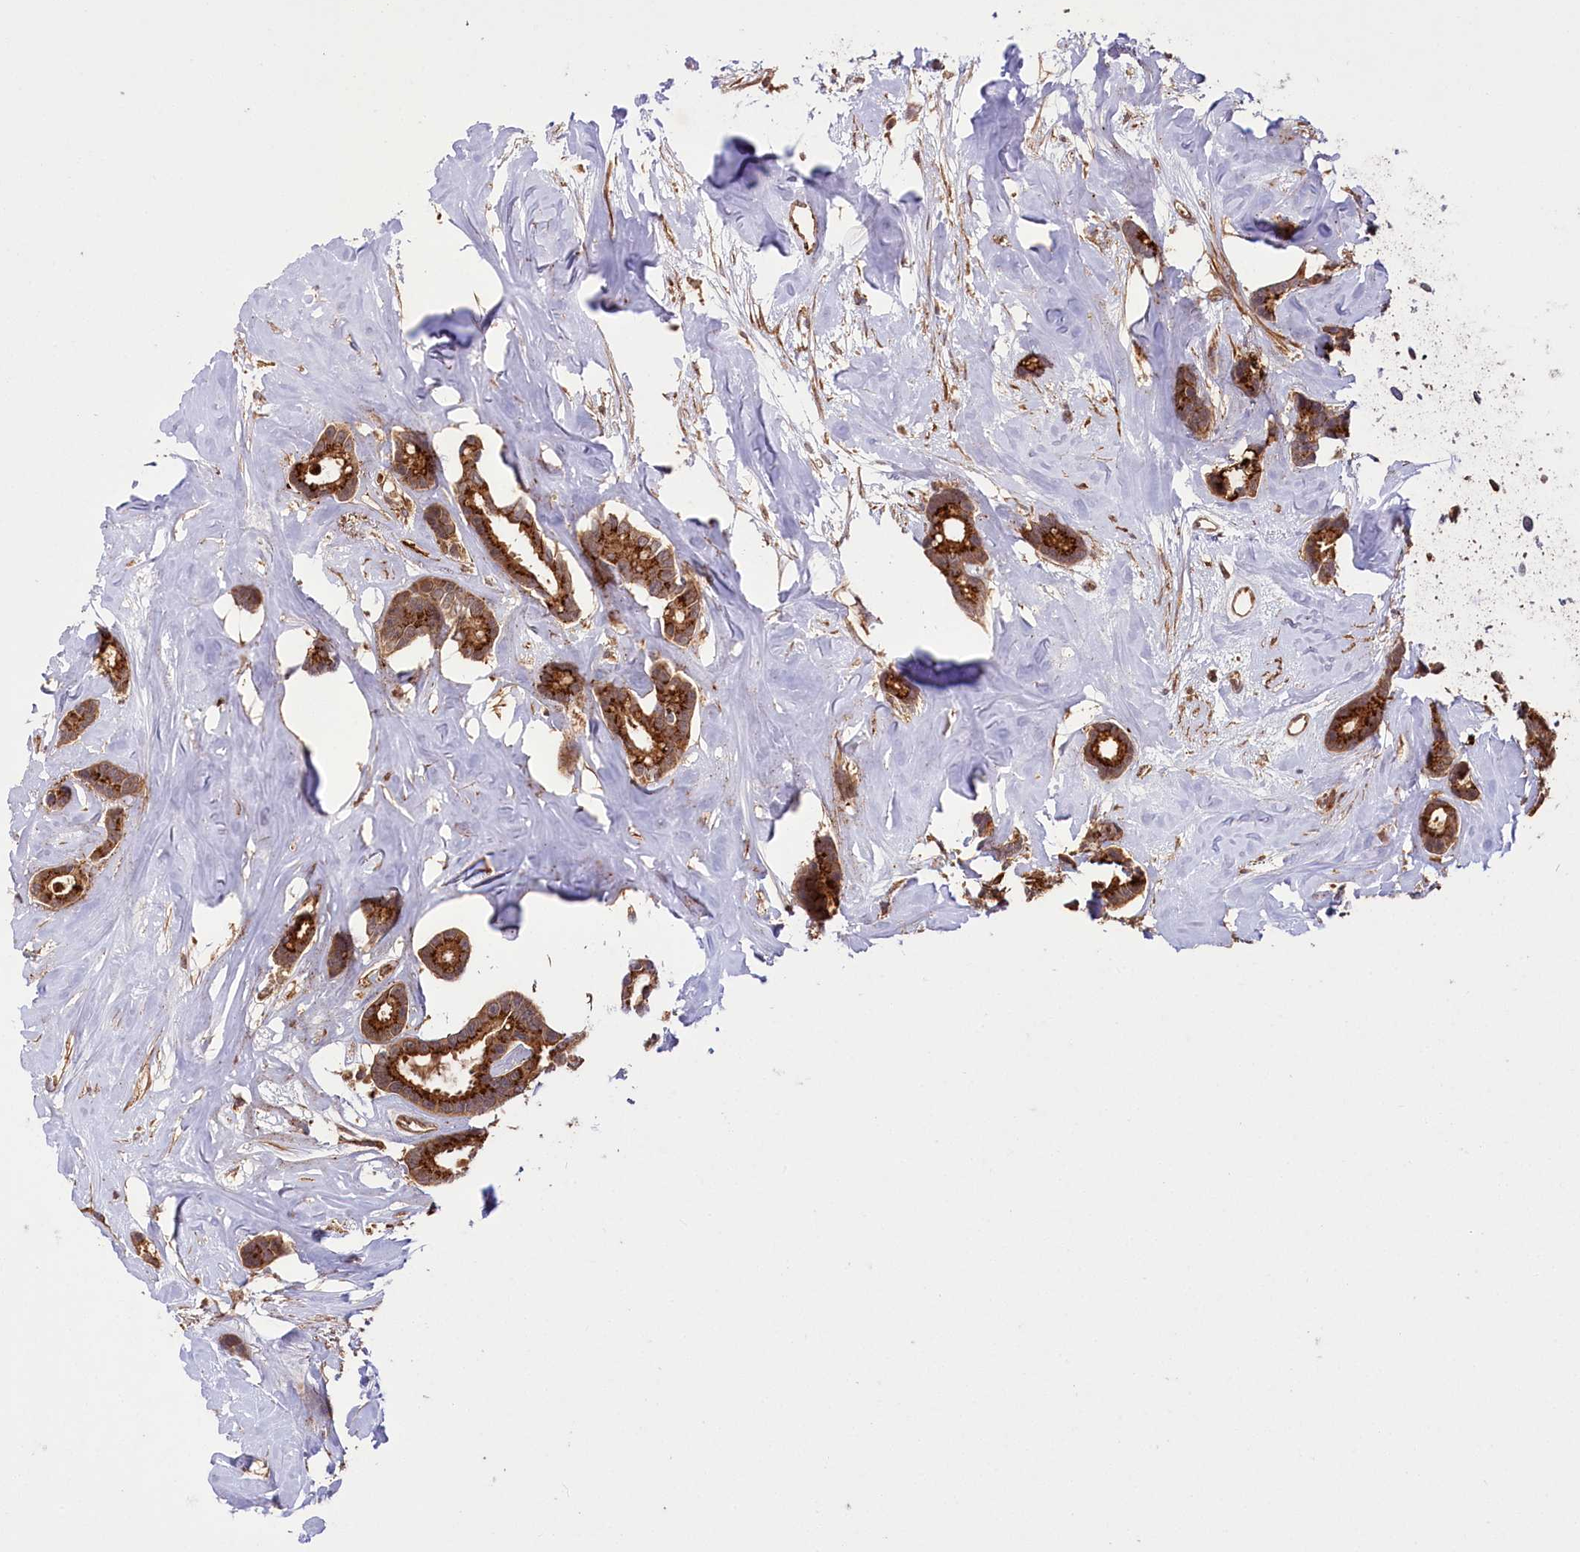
{"staining": {"intensity": "strong", "quantity": ">75%", "location": "cytoplasmic/membranous"}, "tissue": "breast cancer", "cell_type": "Tumor cells", "image_type": "cancer", "snomed": [{"axis": "morphology", "description": "Duct carcinoma"}, {"axis": "topography", "description": "Breast"}], "caption": "Brown immunohistochemical staining in human breast cancer (invasive ductal carcinoma) shows strong cytoplasmic/membranous expression in approximately >75% of tumor cells. Using DAB (brown) and hematoxylin (blue) stains, captured at high magnification using brightfield microscopy.", "gene": "CARD19", "patient": {"sex": "female", "age": 87}}